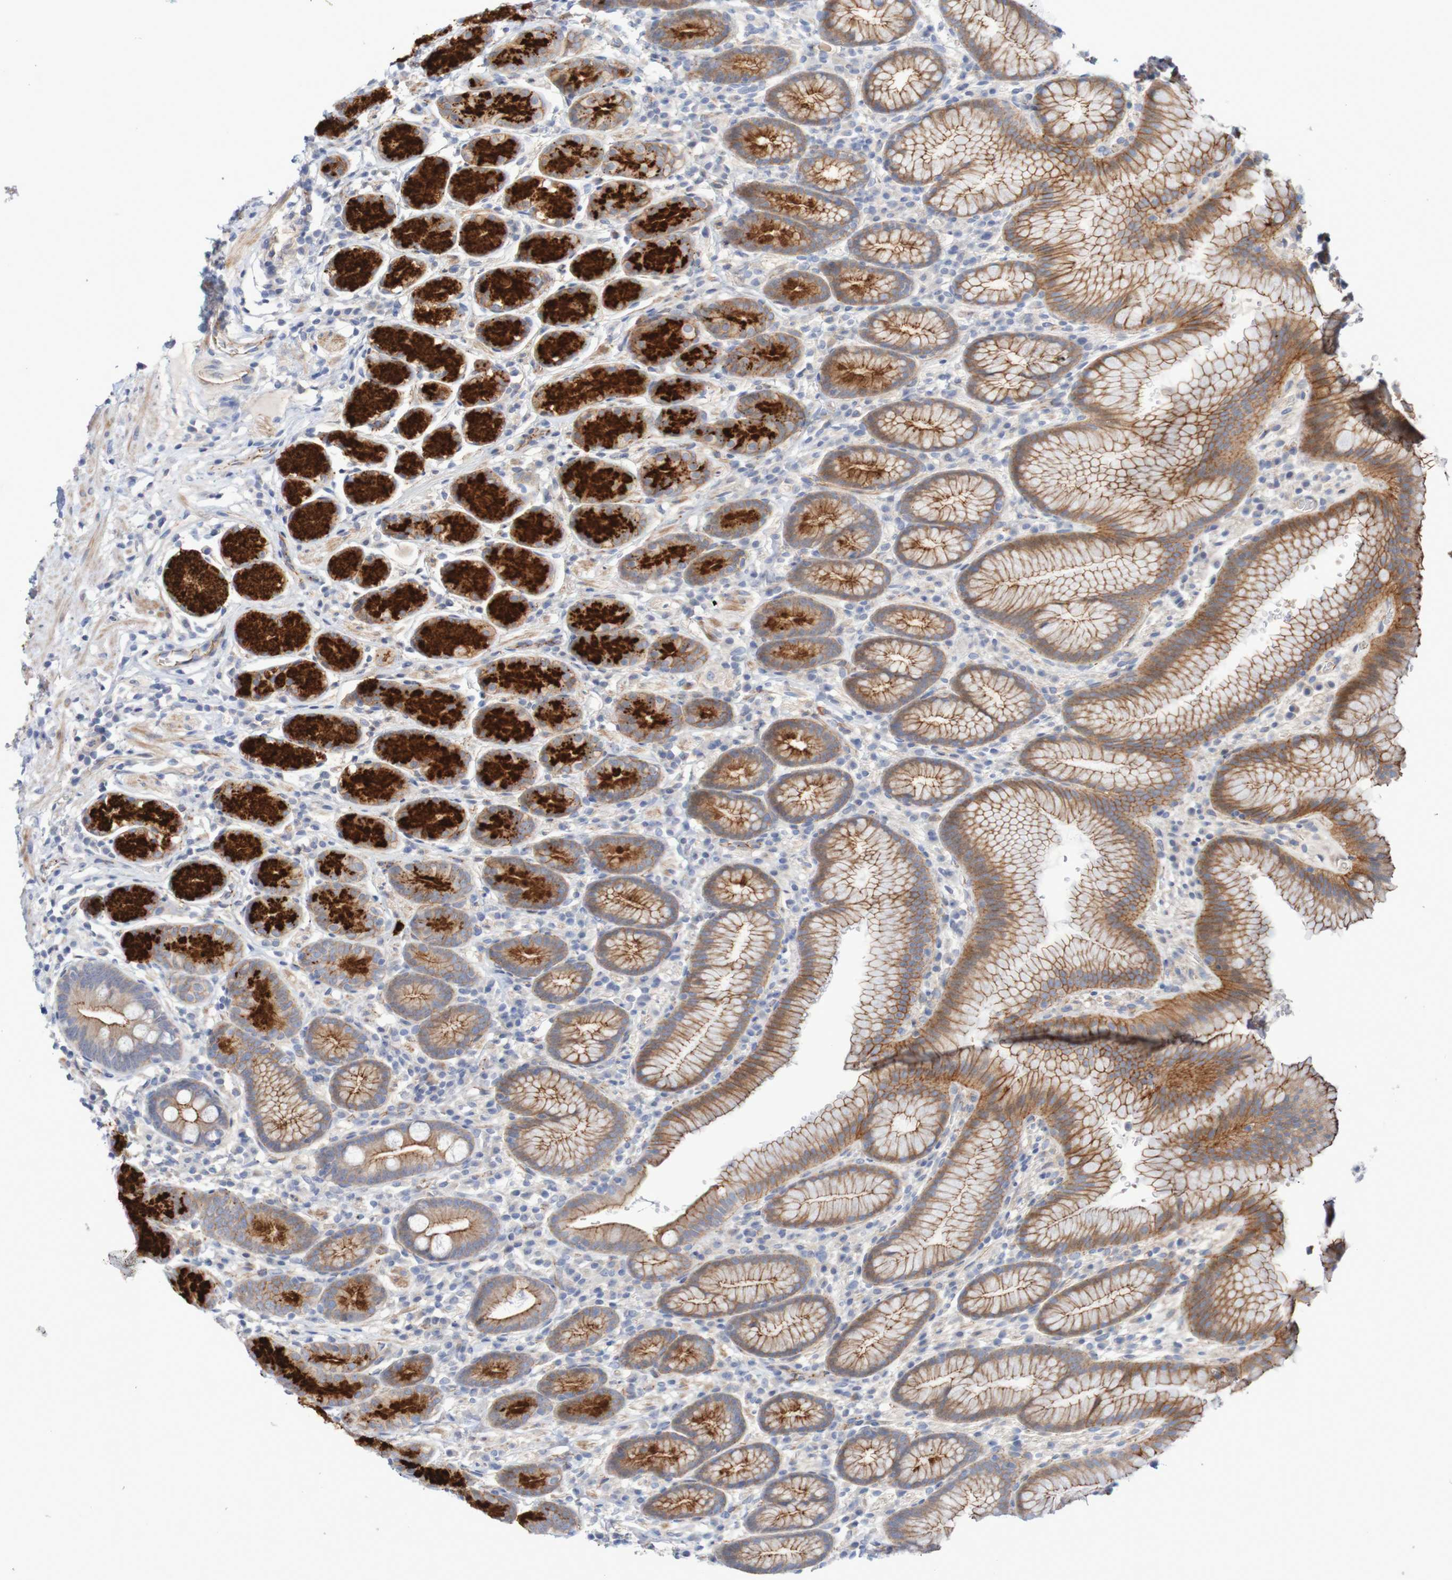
{"staining": {"intensity": "strong", "quantity": ">75%", "location": "cytoplasmic/membranous"}, "tissue": "stomach", "cell_type": "Glandular cells", "image_type": "normal", "snomed": [{"axis": "morphology", "description": "Normal tissue, NOS"}, {"axis": "topography", "description": "Stomach, lower"}], "caption": "This micrograph exhibits unremarkable stomach stained with IHC to label a protein in brown. The cytoplasmic/membranous of glandular cells show strong positivity for the protein. Nuclei are counter-stained blue.", "gene": "NECTIN2", "patient": {"sex": "male", "age": 52}}